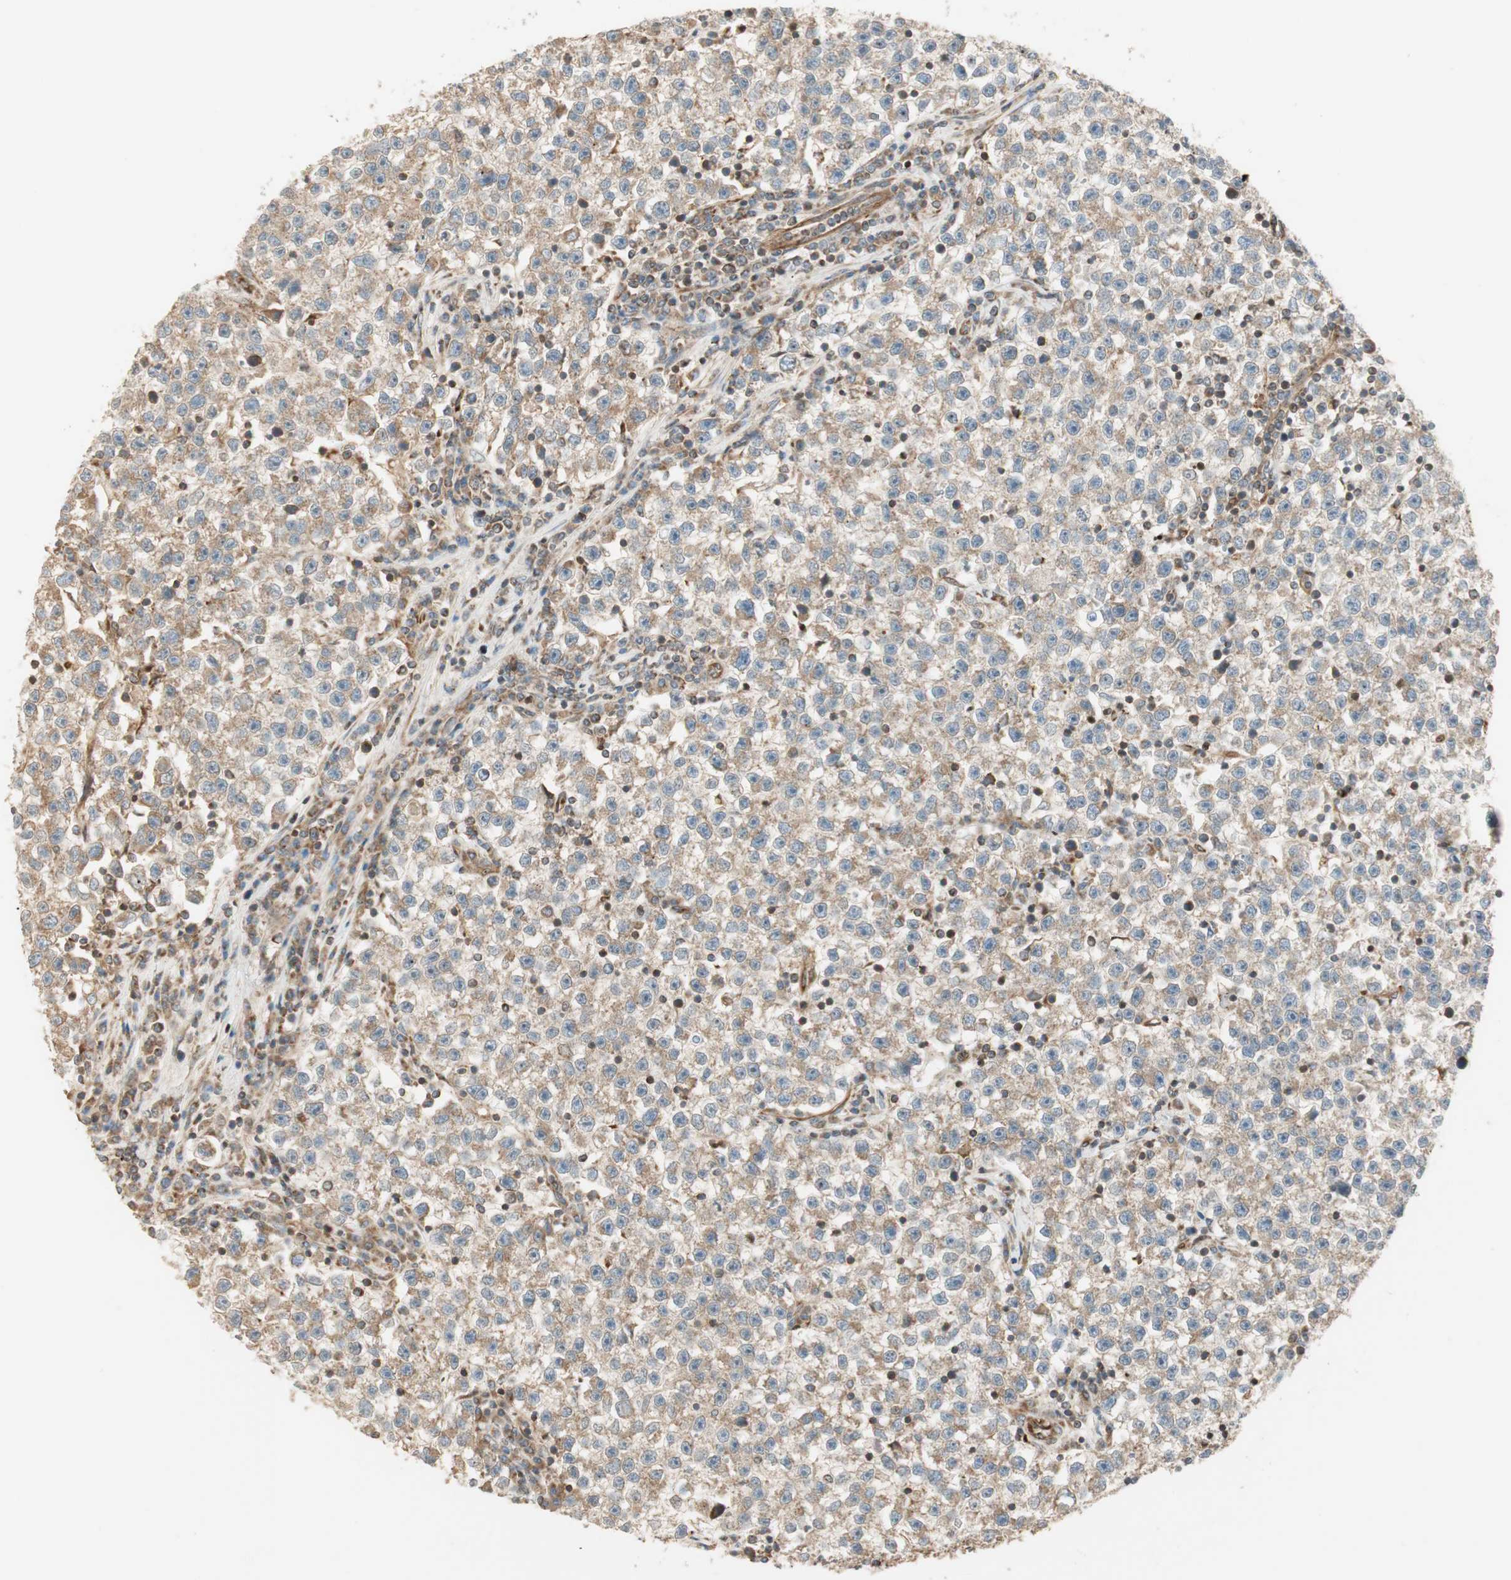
{"staining": {"intensity": "moderate", "quantity": ">75%", "location": "cytoplasmic/membranous"}, "tissue": "testis cancer", "cell_type": "Tumor cells", "image_type": "cancer", "snomed": [{"axis": "morphology", "description": "Seminoma, NOS"}, {"axis": "topography", "description": "Testis"}], "caption": "A high-resolution micrograph shows immunohistochemistry staining of testis seminoma, which shows moderate cytoplasmic/membranous expression in approximately >75% of tumor cells.", "gene": "CTTNBP2NL", "patient": {"sex": "male", "age": 22}}